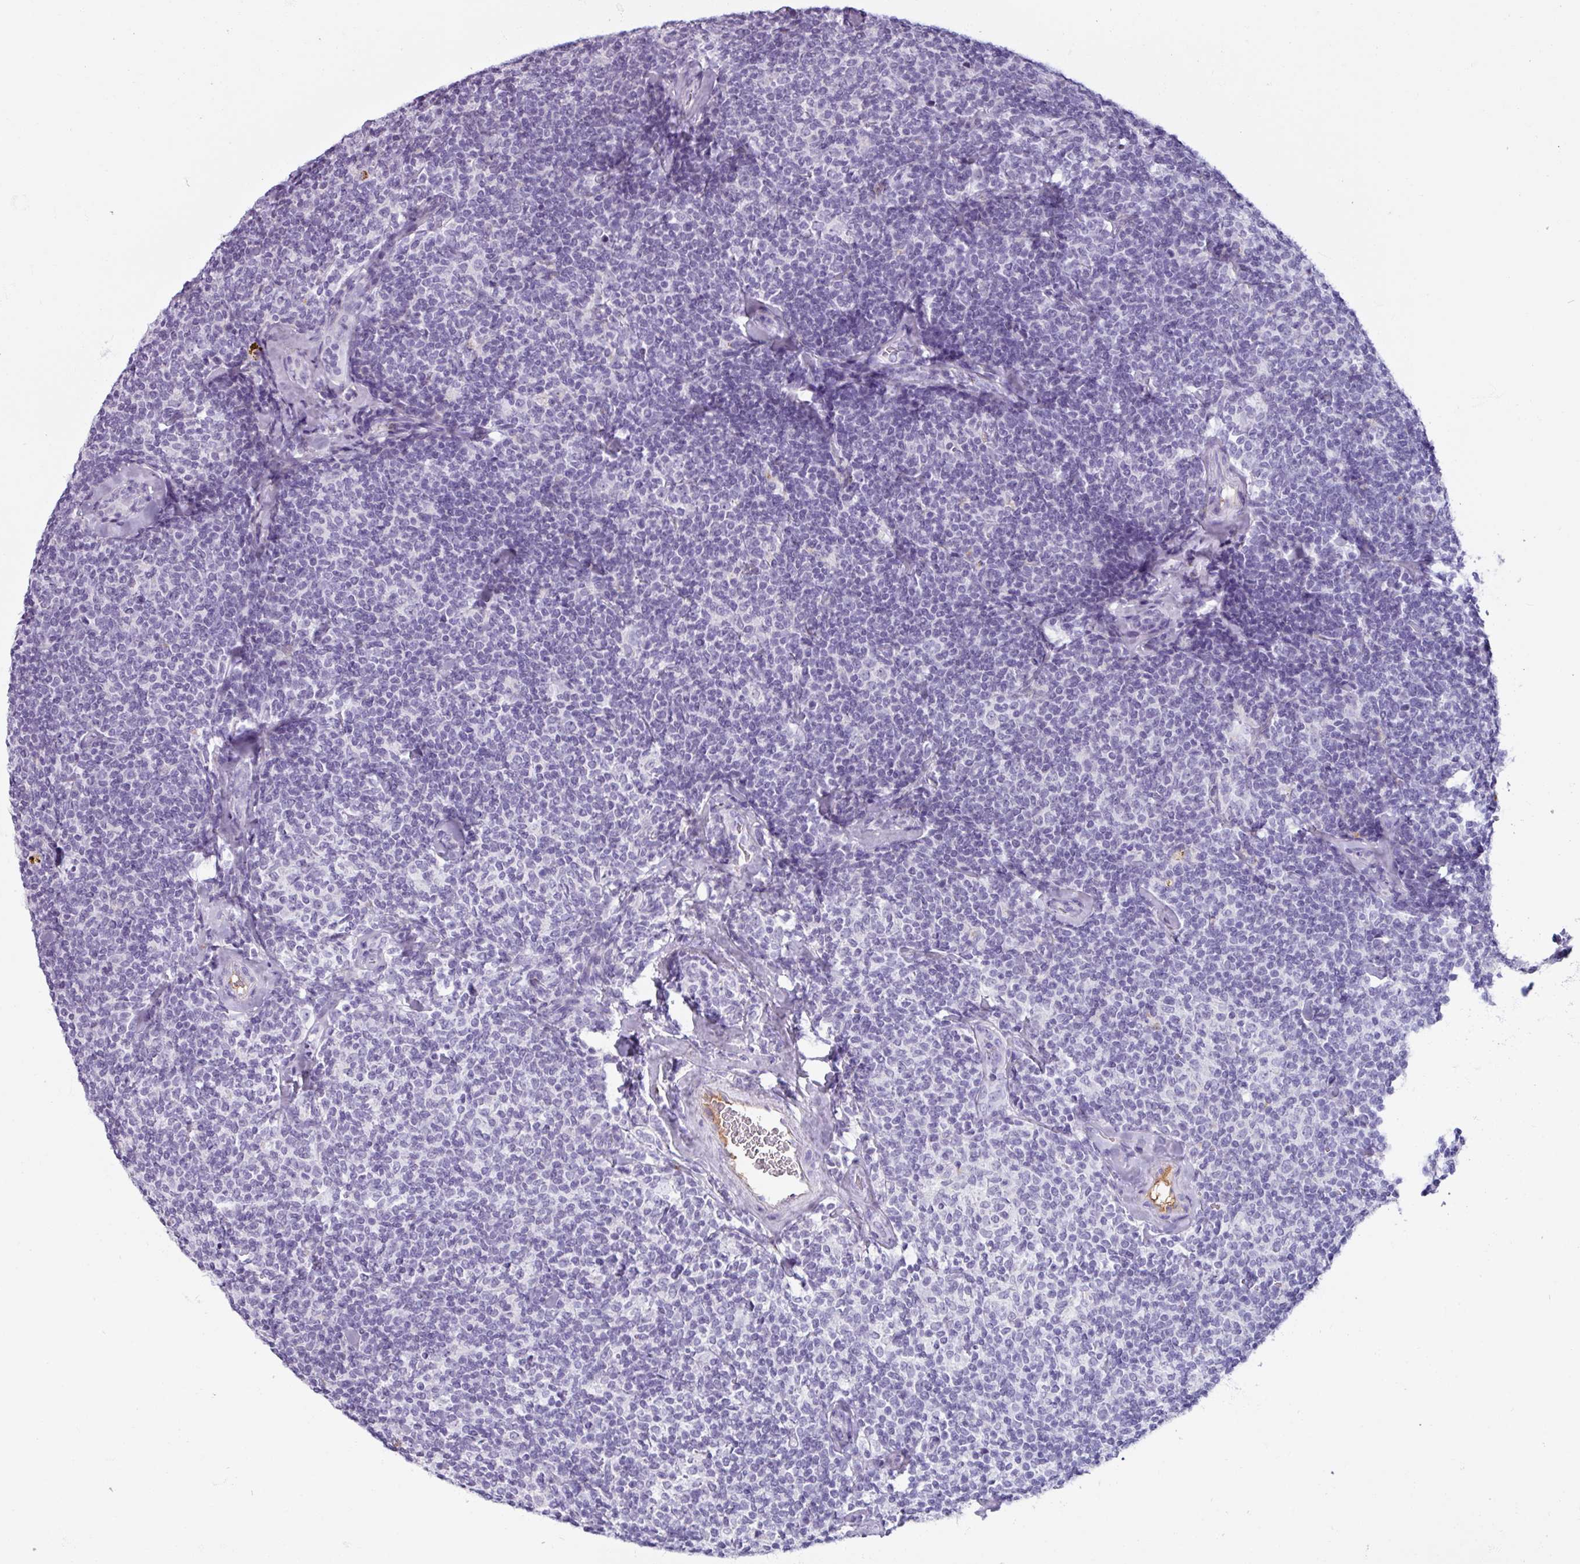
{"staining": {"intensity": "negative", "quantity": "none", "location": "none"}, "tissue": "lymphoma", "cell_type": "Tumor cells", "image_type": "cancer", "snomed": [{"axis": "morphology", "description": "Malignant lymphoma, non-Hodgkin's type, Low grade"}, {"axis": "topography", "description": "Lymph node"}], "caption": "The photomicrograph demonstrates no significant positivity in tumor cells of lymphoma. Brightfield microscopy of immunohistochemistry (IHC) stained with DAB (brown) and hematoxylin (blue), captured at high magnification.", "gene": "SPESP1", "patient": {"sex": "female", "age": 56}}